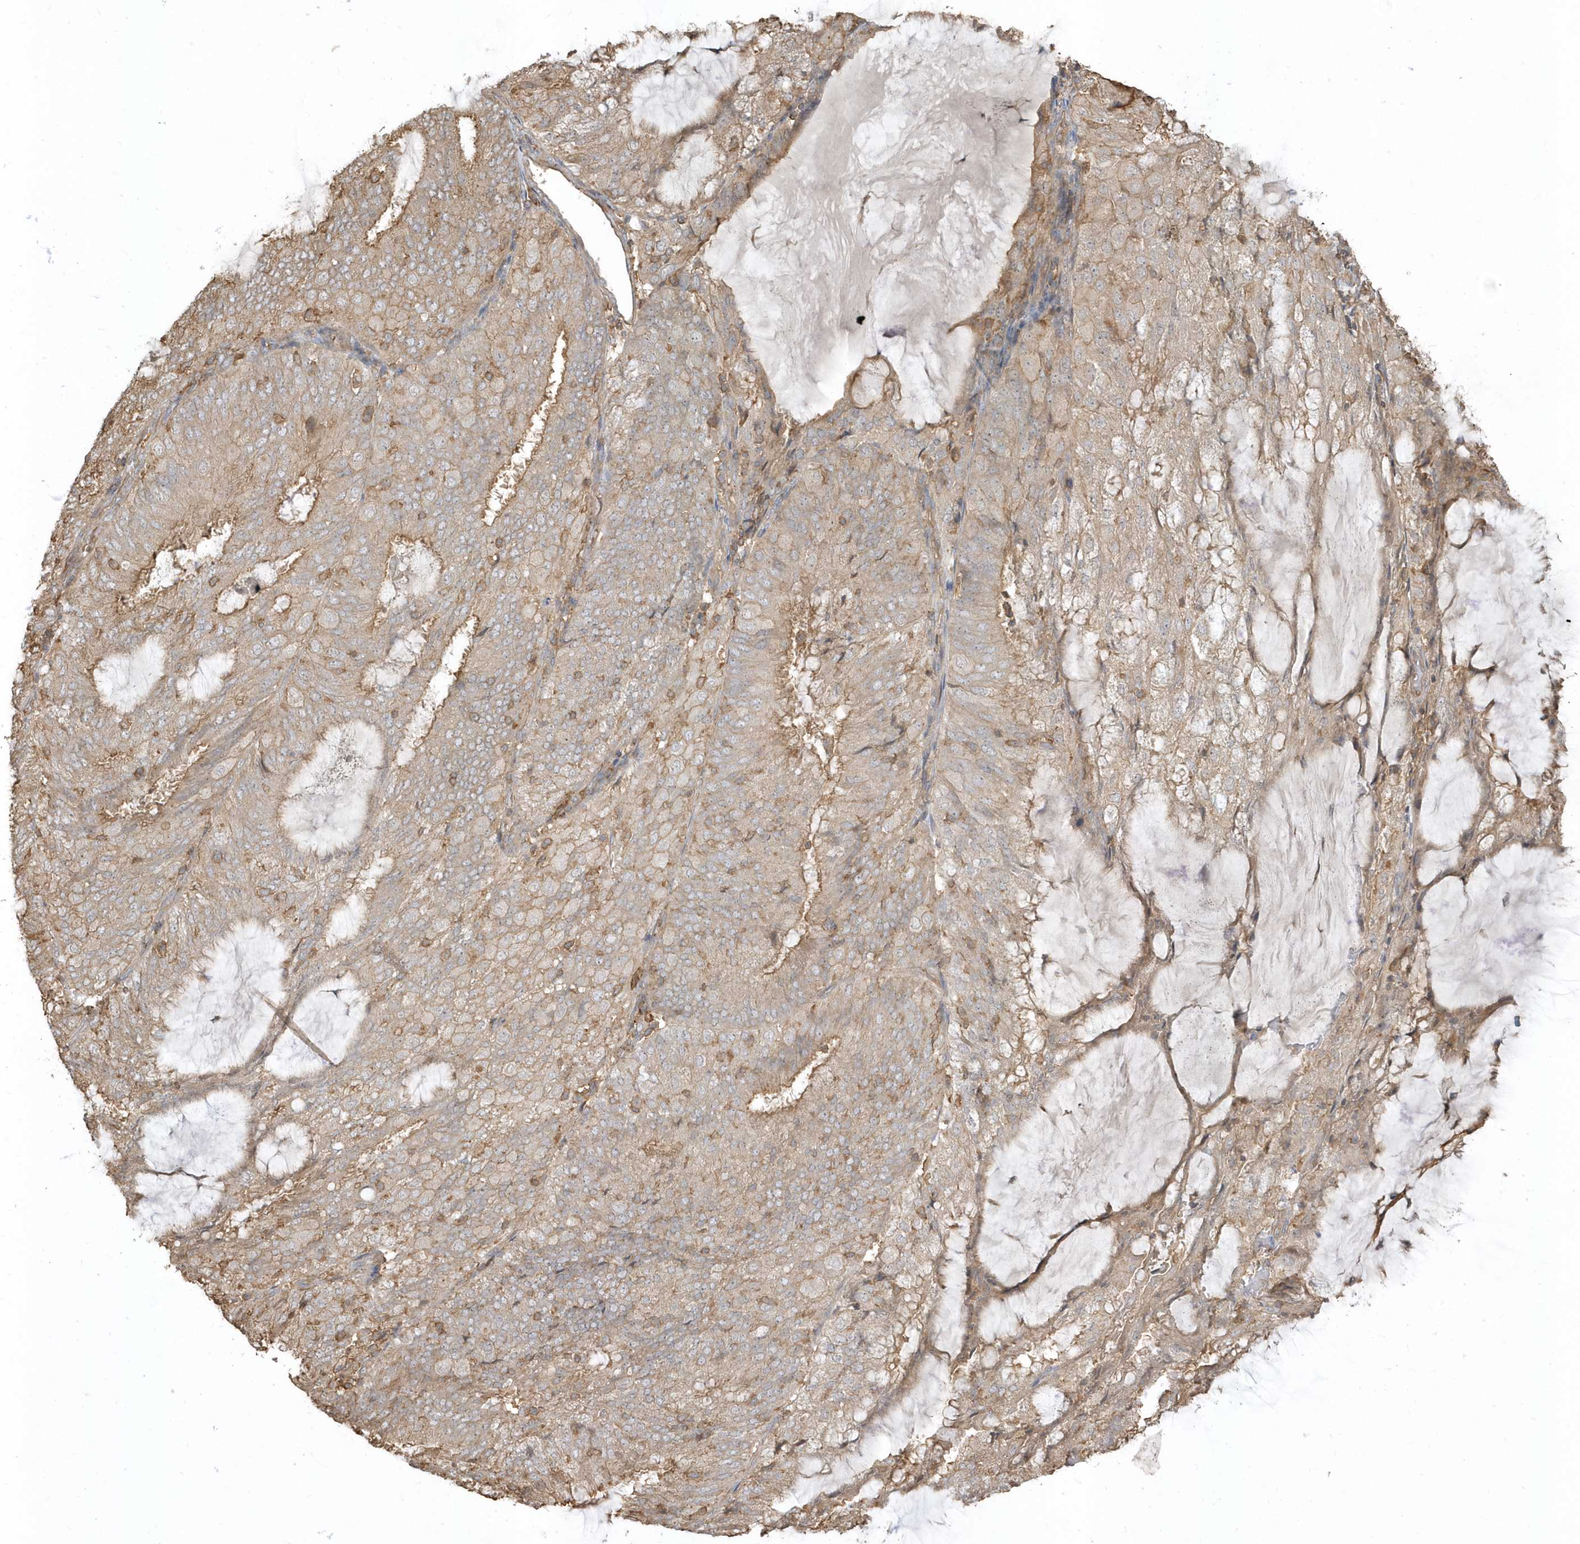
{"staining": {"intensity": "weak", "quantity": ">75%", "location": "cytoplasmic/membranous"}, "tissue": "endometrial cancer", "cell_type": "Tumor cells", "image_type": "cancer", "snomed": [{"axis": "morphology", "description": "Adenocarcinoma, NOS"}, {"axis": "topography", "description": "Endometrium"}], "caption": "Immunohistochemical staining of human endometrial cancer displays low levels of weak cytoplasmic/membranous protein staining in about >75% of tumor cells. (IHC, brightfield microscopy, high magnification).", "gene": "ZBTB8A", "patient": {"sex": "female", "age": 81}}